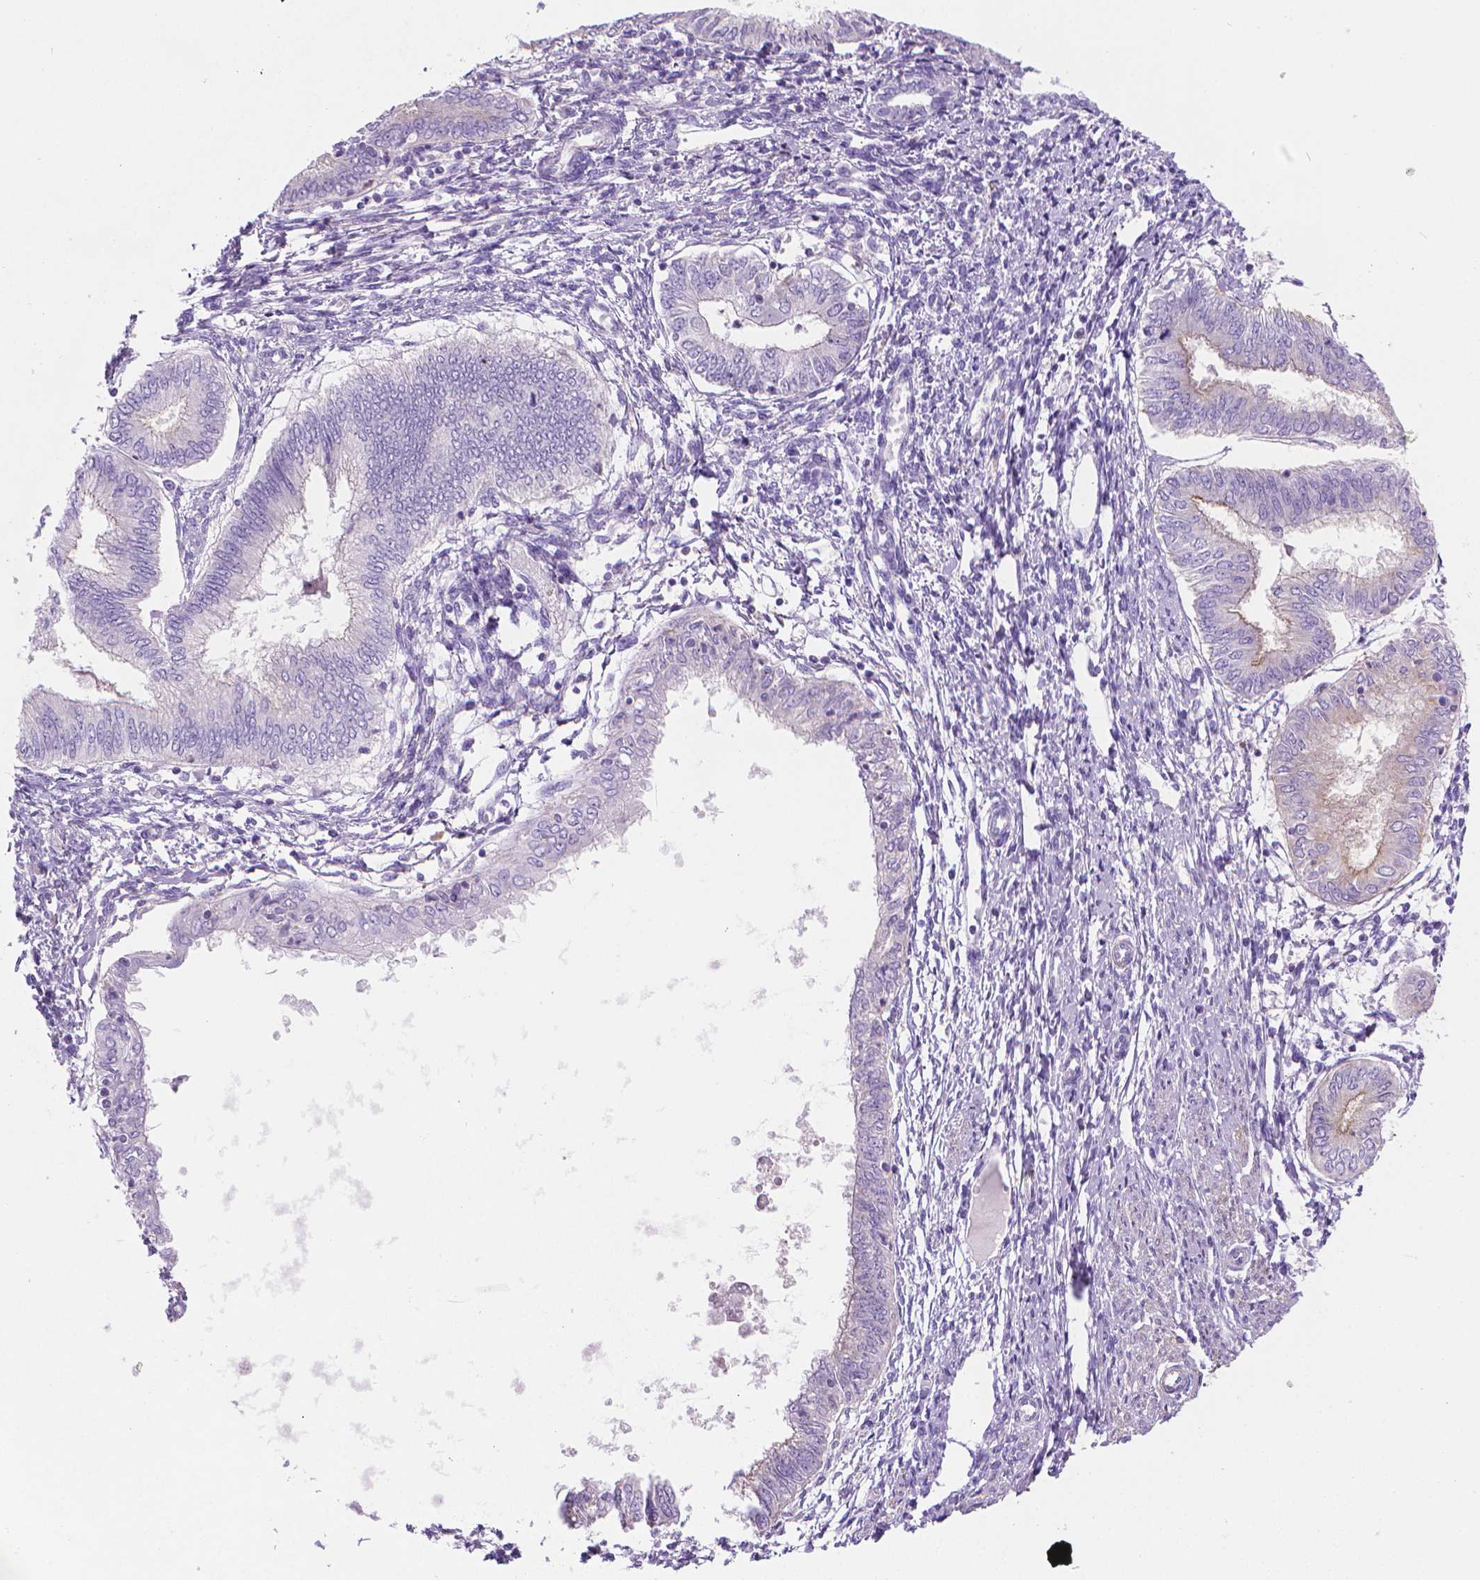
{"staining": {"intensity": "weak", "quantity": "<25%", "location": "cytoplasmic/membranous"}, "tissue": "endometrial cancer", "cell_type": "Tumor cells", "image_type": "cancer", "snomed": [{"axis": "morphology", "description": "Adenocarcinoma, NOS"}, {"axis": "topography", "description": "Endometrium"}], "caption": "Immunohistochemical staining of human adenocarcinoma (endometrial) demonstrates no significant expression in tumor cells. Nuclei are stained in blue.", "gene": "FASN", "patient": {"sex": "female", "age": 68}}